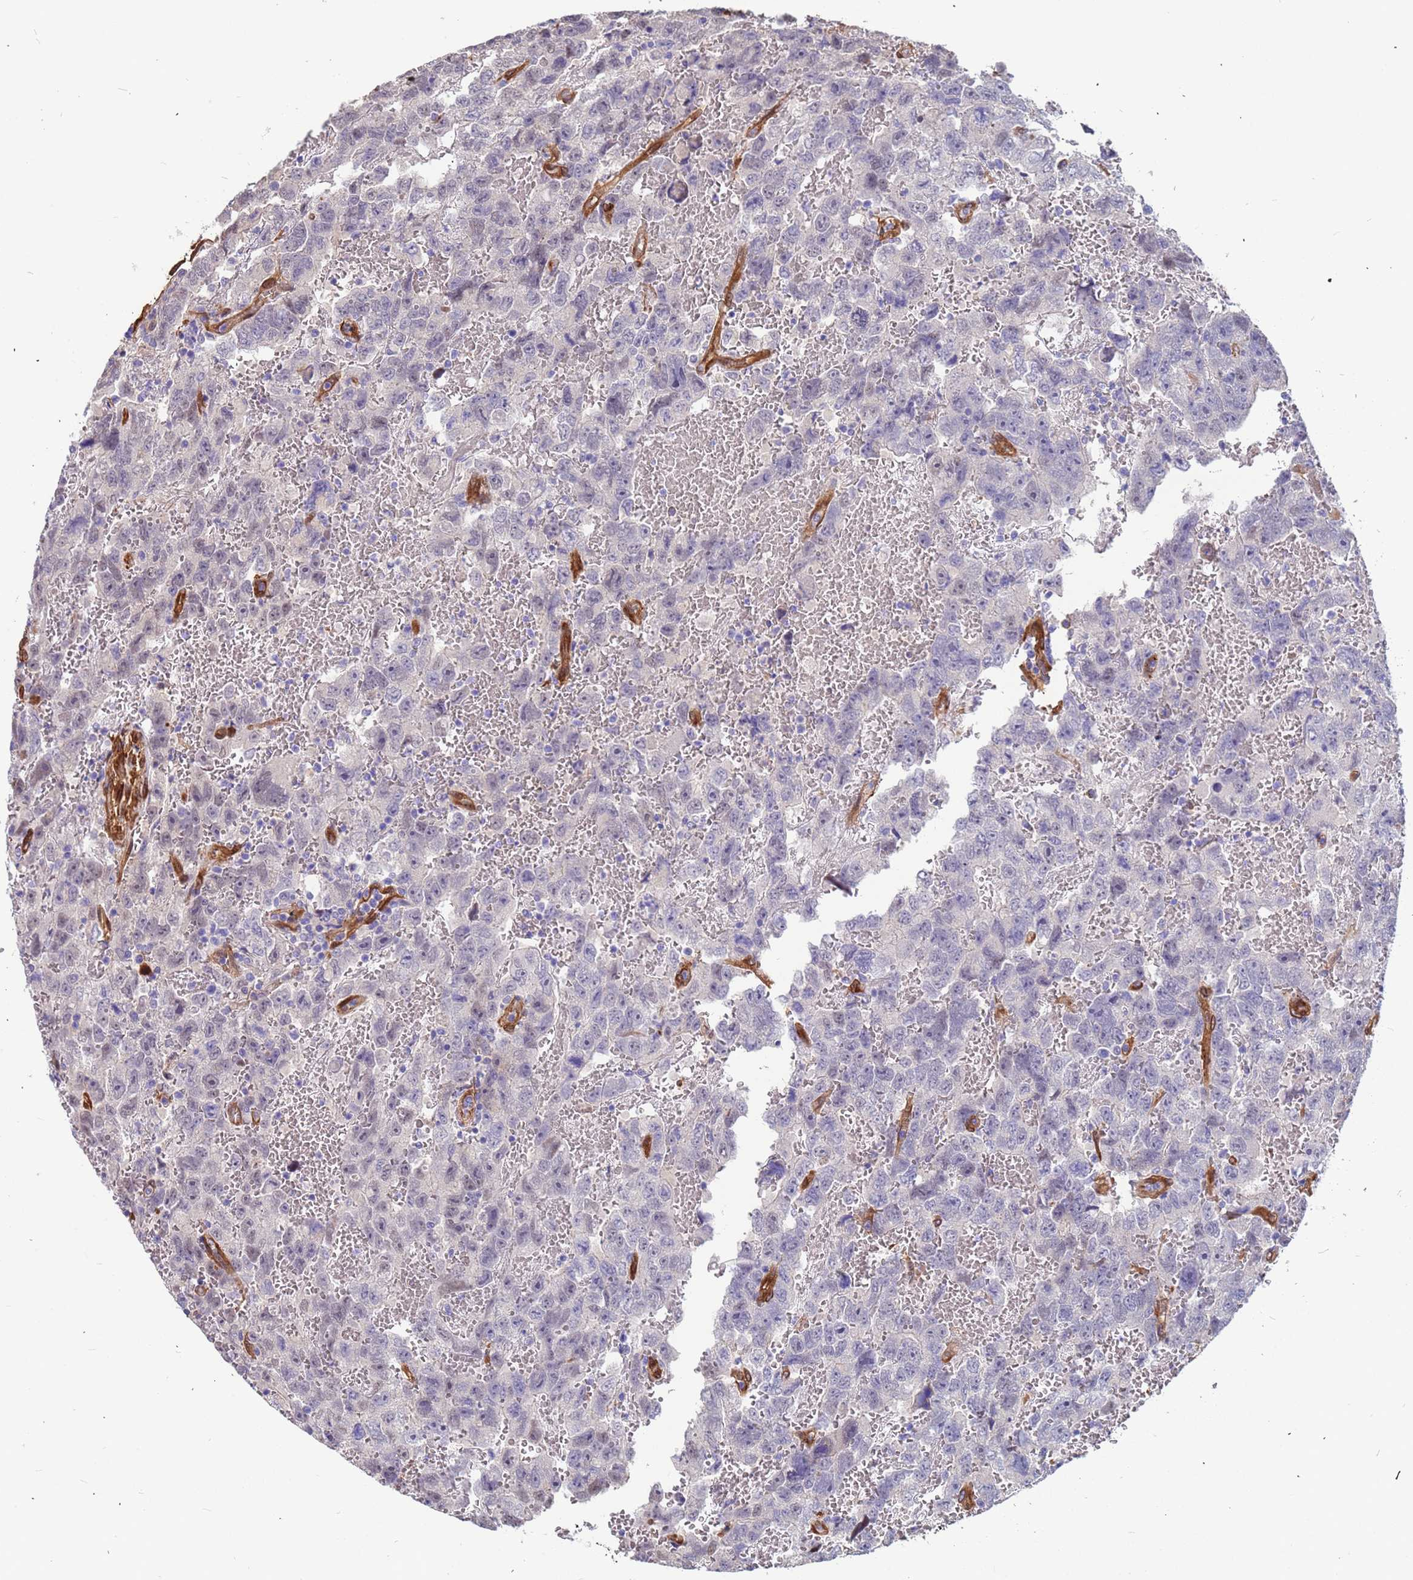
{"staining": {"intensity": "negative", "quantity": "none", "location": "none"}, "tissue": "testis cancer", "cell_type": "Tumor cells", "image_type": "cancer", "snomed": [{"axis": "morphology", "description": "Carcinoma, Embryonal, NOS"}, {"axis": "topography", "description": "Testis"}], "caption": "Testis cancer stained for a protein using immunohistochemistry shows no staining tumor cells.", "gene": "EHD2", "patient": {"sex": "male", "age": 45}}